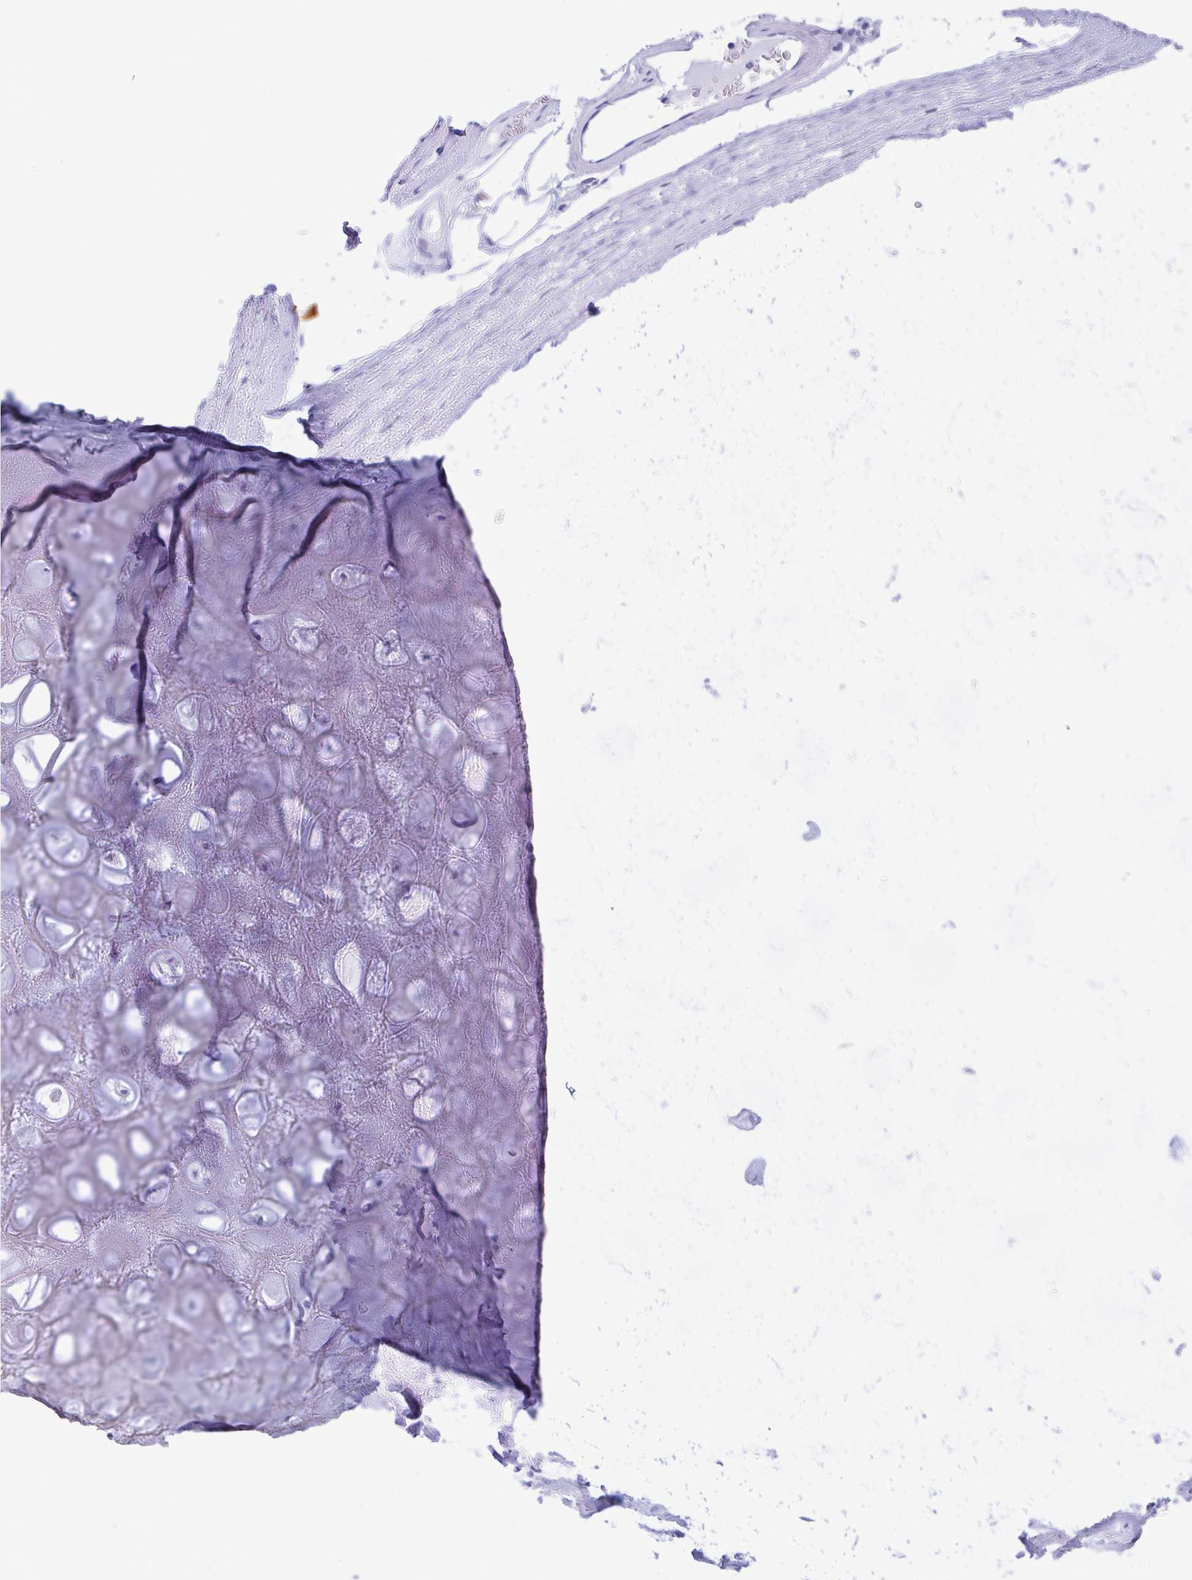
{"staining": {"intensity": "negative", "quantity": "none", "location": "none"}, "tissue": "soft tissue", "cell_type": "Chondrocytes", "image_type": "normal", "snomed": [{"axis": "morphology", "description": "Normal tissue, NOS"}, {"axis": "topography", "description": "Lymph node"}, {"axis": "topography", "description": "Cartilage tissue"}, {"axis": "topography", "description": "Nasopharynx"}], "caption": "Protein analysis of benign soft tissue displays no significant staining in chondrocytes.", "gene": "NSG2", "patient": {"sex": "male", "age": 63}}